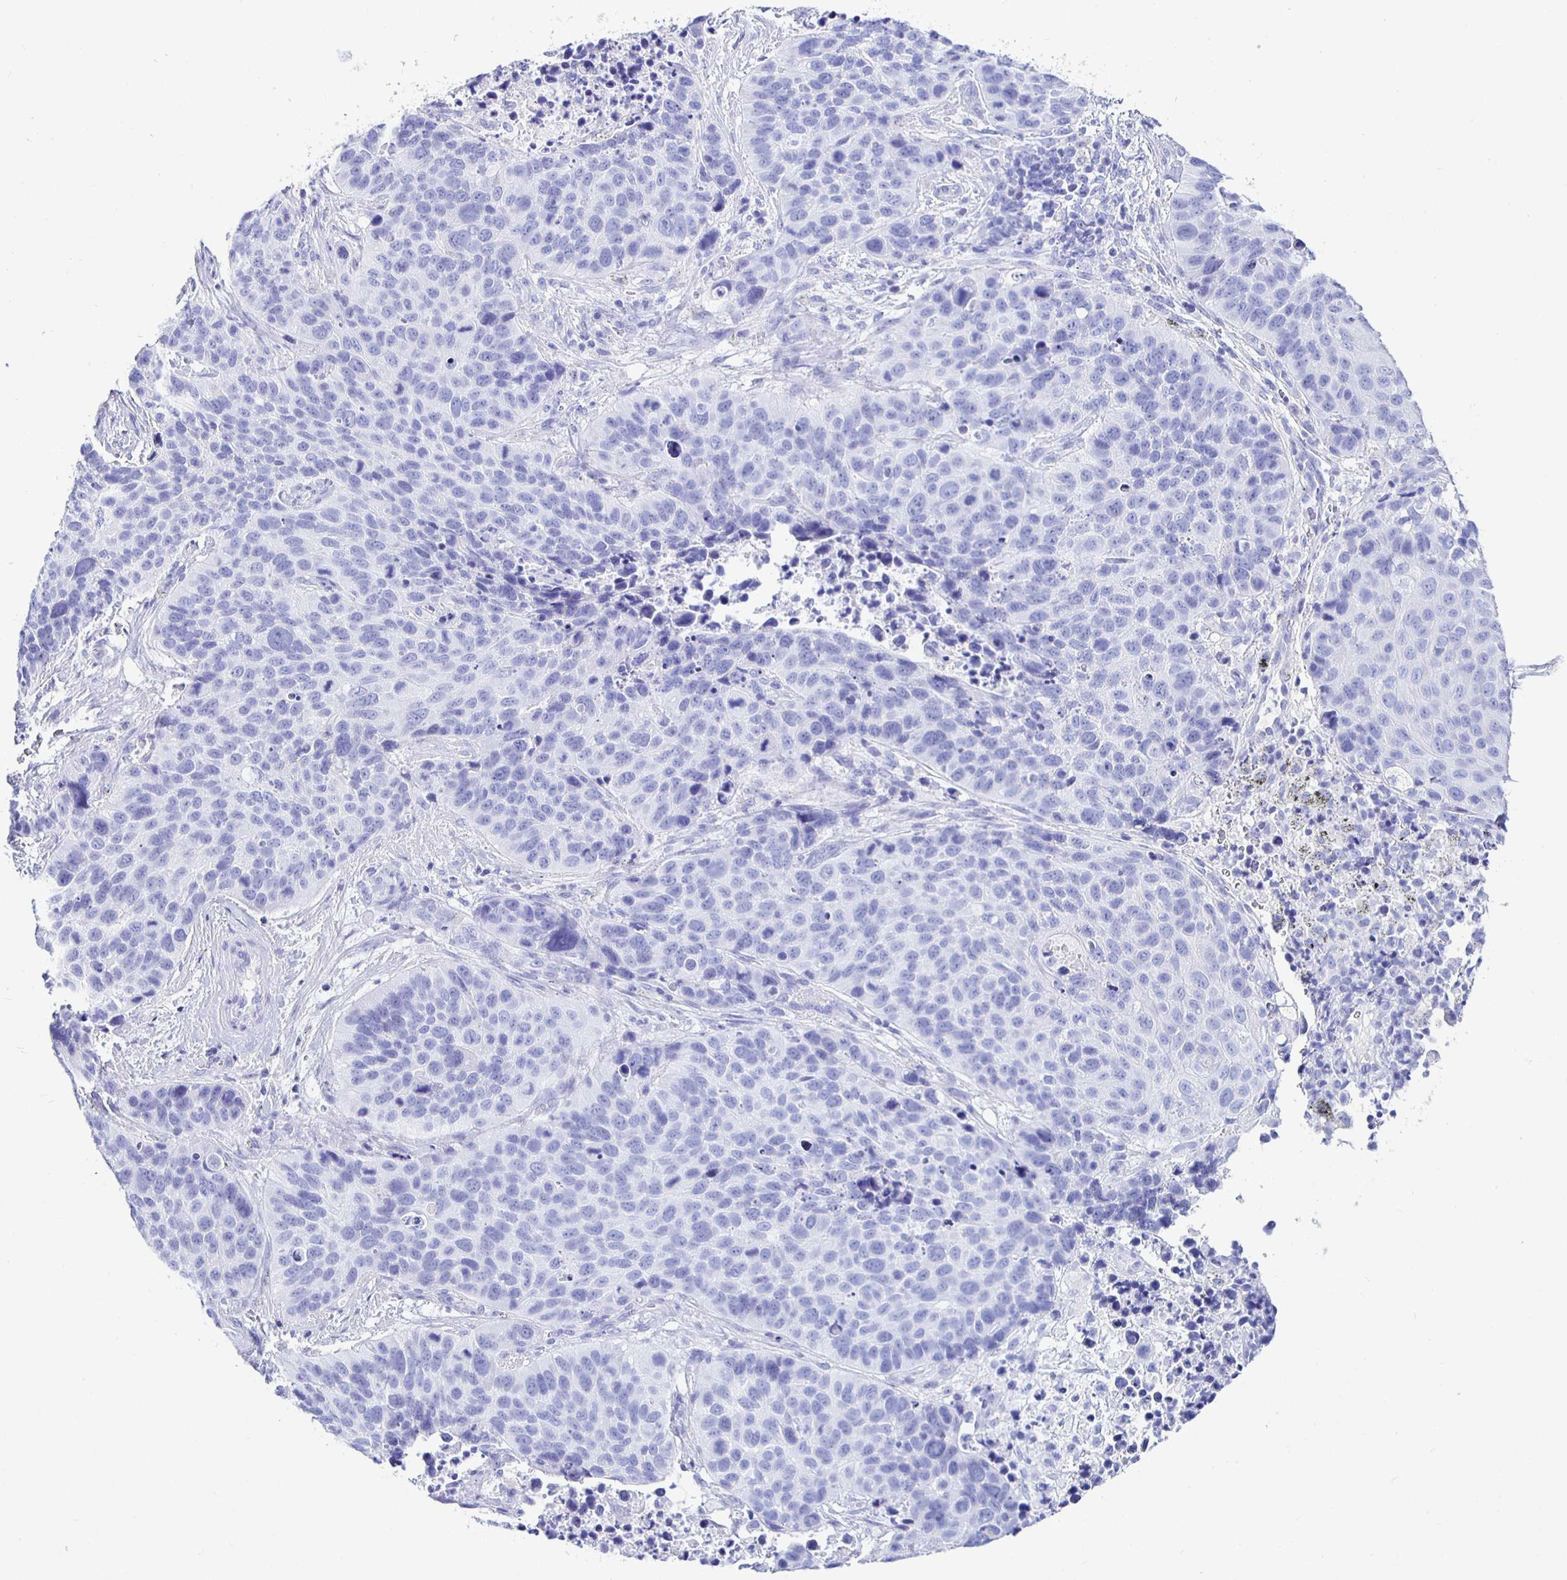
{"staining": {"intensity": "negative", "quantity": "none", "location": "none"}, "tissue": "lung cancer", "cell_type": "Tumor cells", "image_type": "cancer", "snomed": [{"axis": "morphology", "description": "Squamous cell carcinoma, NOS"}, {"axis": "topography", "description": "Lung"}], "caption": "Tumor cells are negative for protein expression in human lung cancer. (DAB IHC with hematoxylin counter stain).", "gene": "UMOD", "patient": {"sex": "male", "age": 62}}